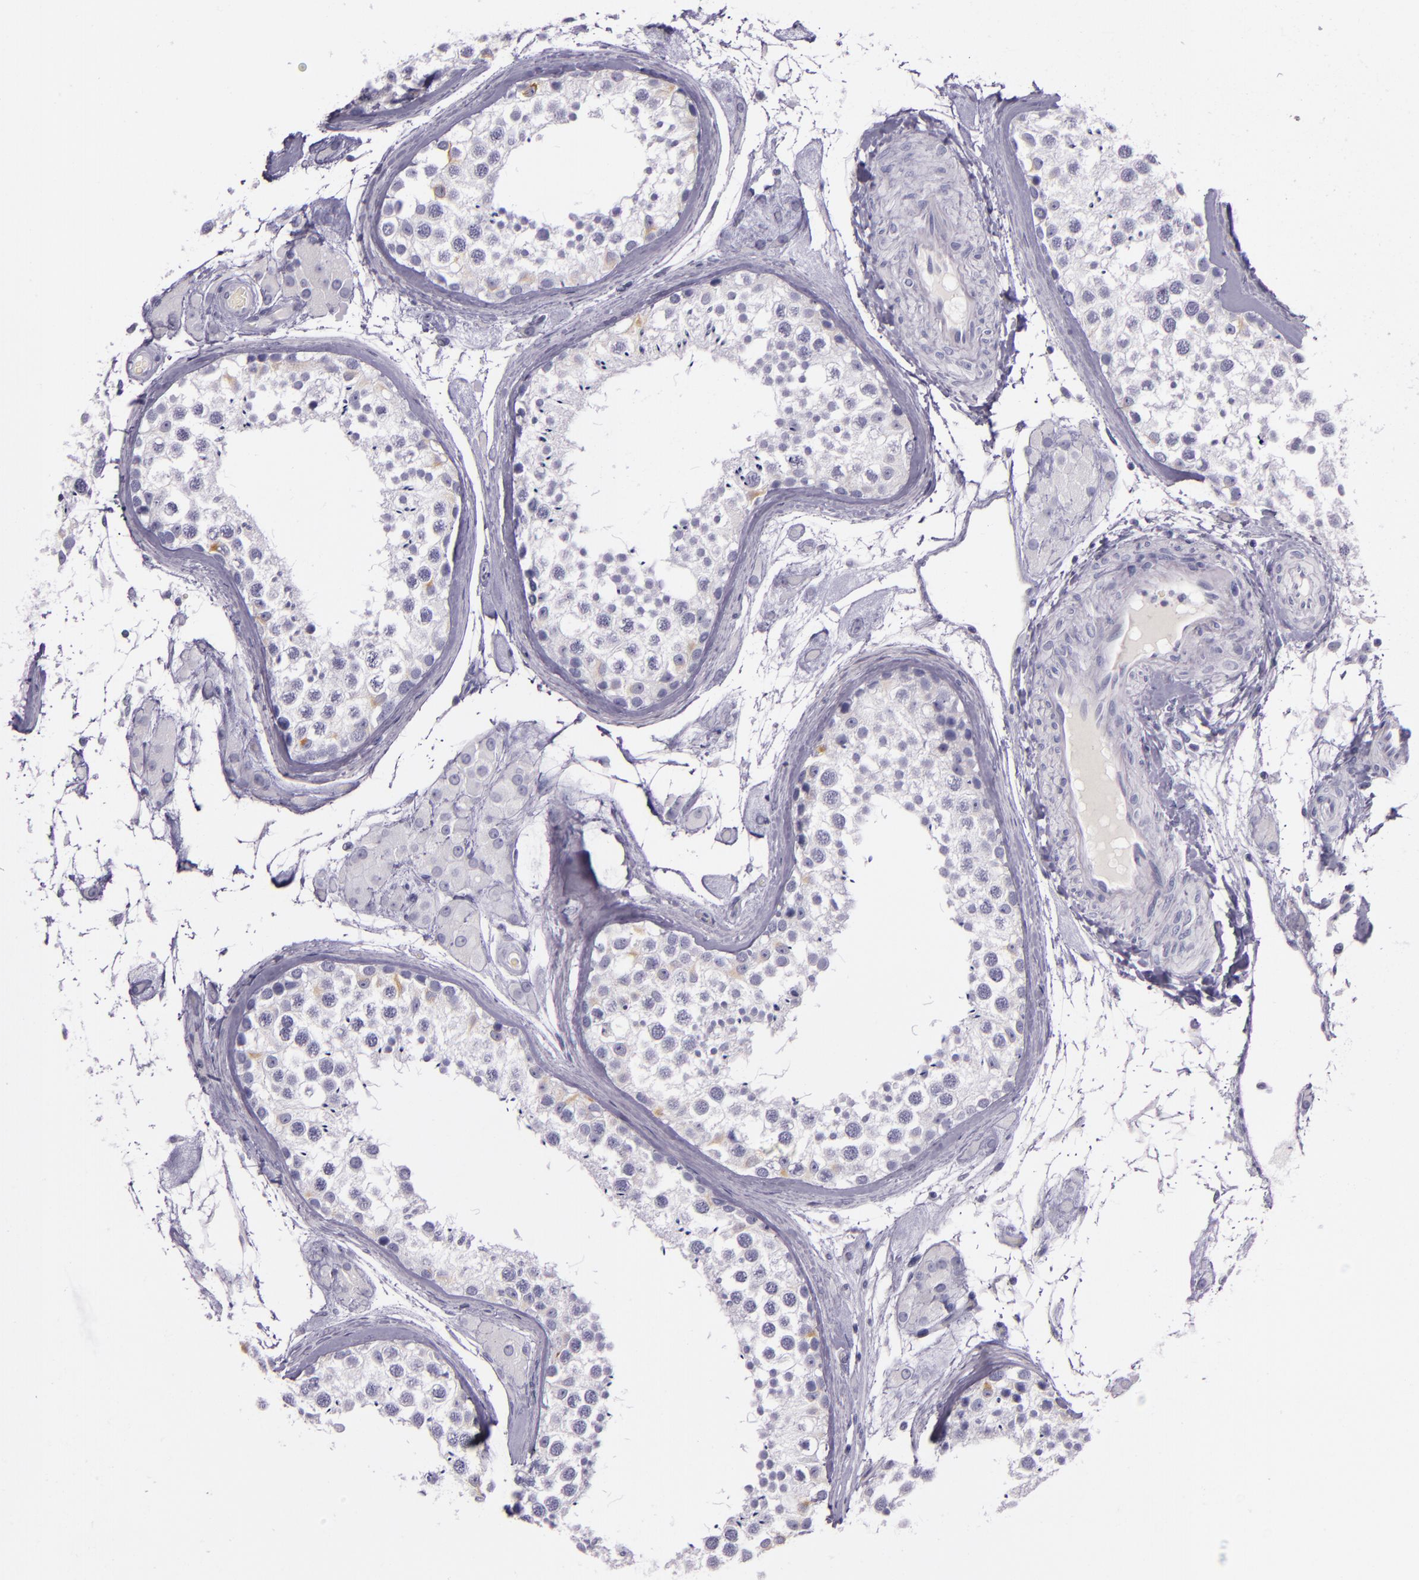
{"staining": {"intensity": "negative", "quantity": "none", "location": "none"}, "tissue": "testis", "cell_type": "Cells in seminiferous ducts", "image_type": "normal", "snomed": [{"axis": "morphology", "description": "Normal tissue, NOS"}, {"axis": "topography", "description": "Testis"}], "caption": "A high-resolution photomicrograph shows IHC staining of unremarkable testis, which shows no significant positivity in cells in seminiferous ducts. Brightfield microscopy of immunohistochemistry stained with DAB (brown) and hematoxylin (blue), captured at high magnification.", "gene": "INA", "patient": {"sex": "male", "age": 46}}